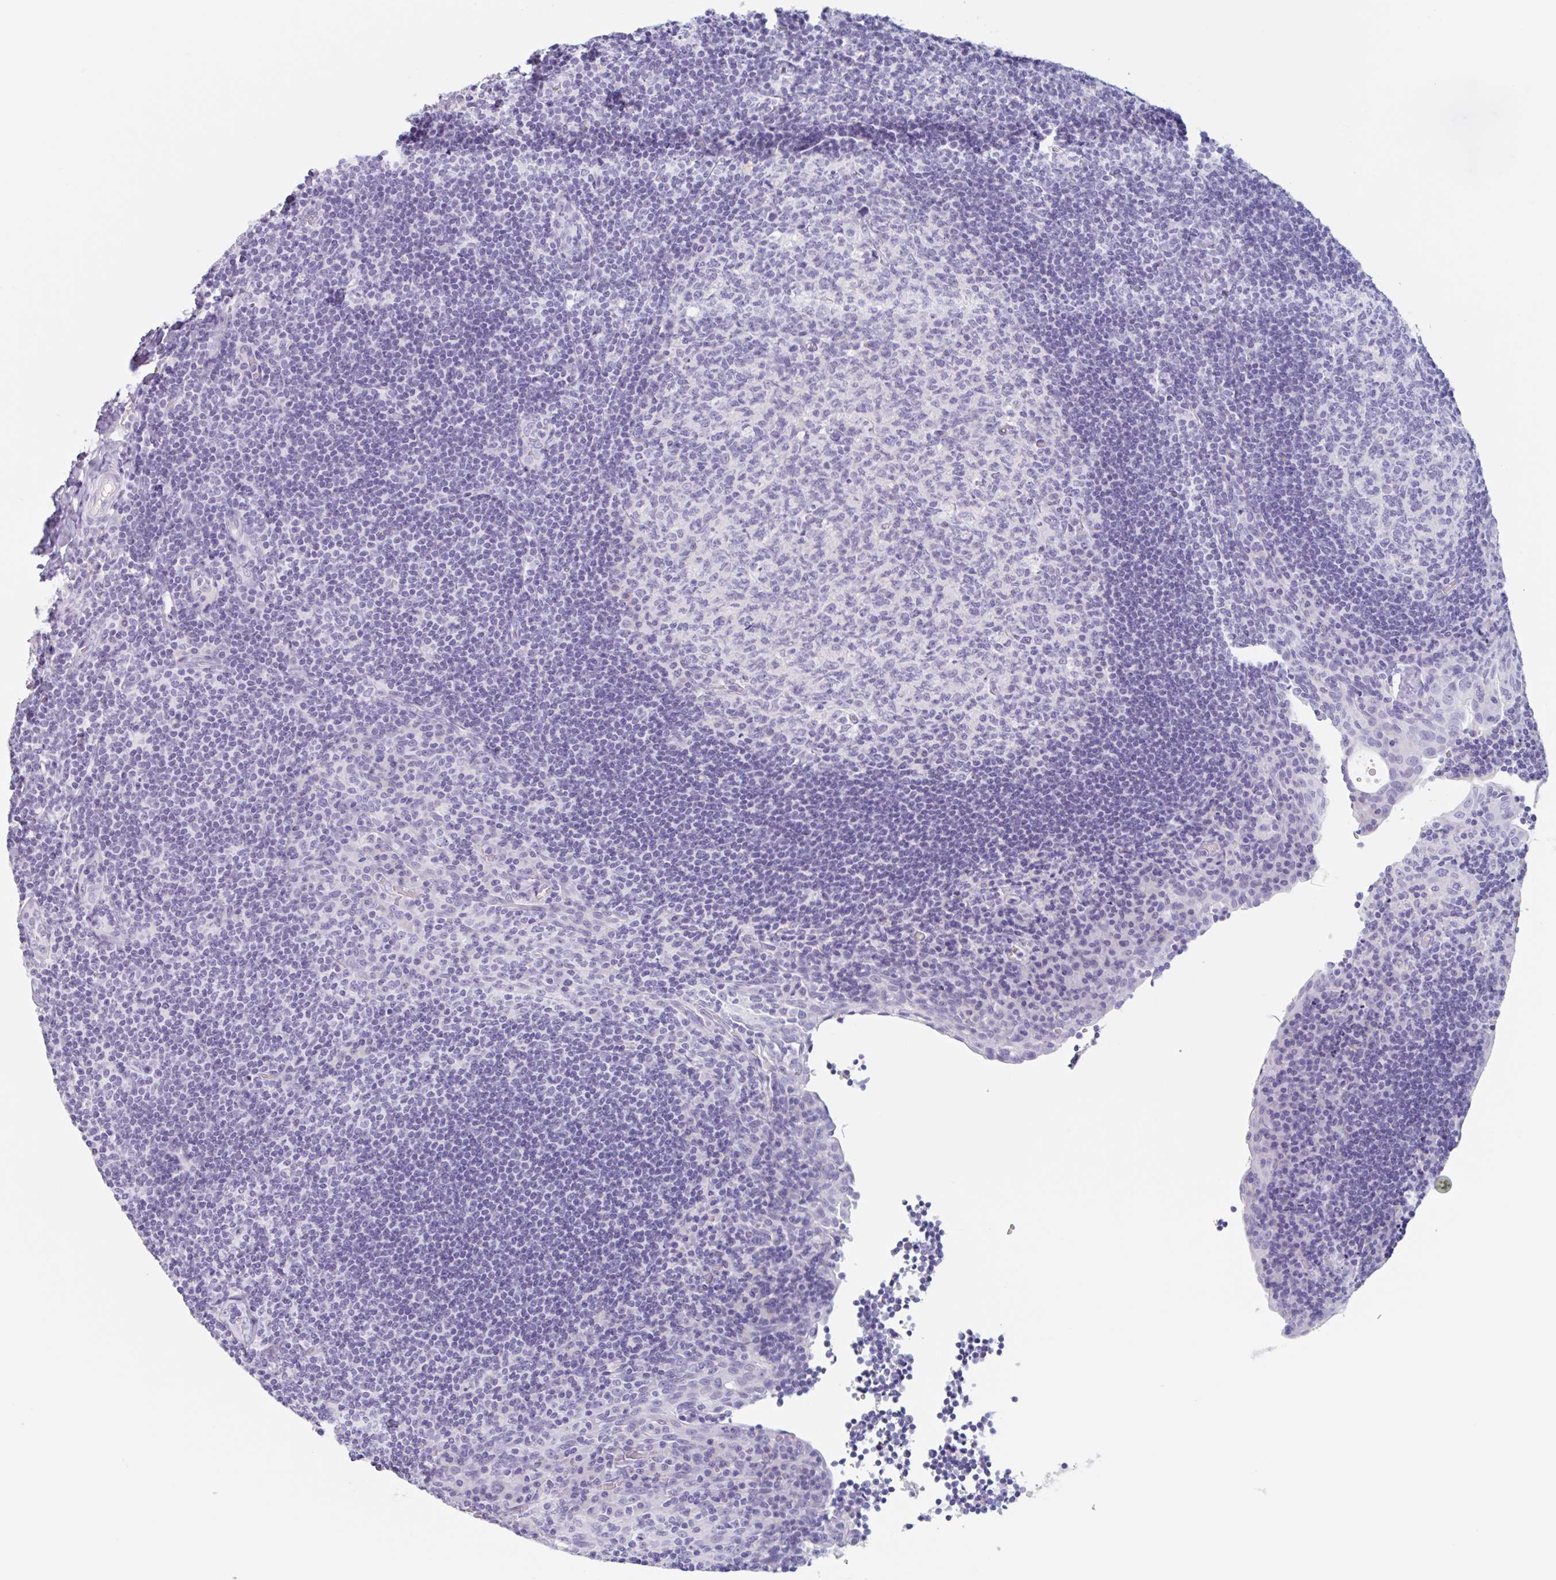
{"staining": {"intensity": "negative", "quantity": "none", "location": "none"}, "tissue": "tonsil", "cell_type": "Germinal center cells", "image_type": "normal", "snomed": [{"axis": "morphology", "description": "Normal tissue, NOS"}, {"axis": "topography", "description": "Tonsil"}], "caption": "IHC histopathology image of normal tonsil: human tonsil stained with DAB shows no significant protein positivity in germinal center cells.", "gene": "EMC4", "patient": {"sex": "male", "age": 17}}